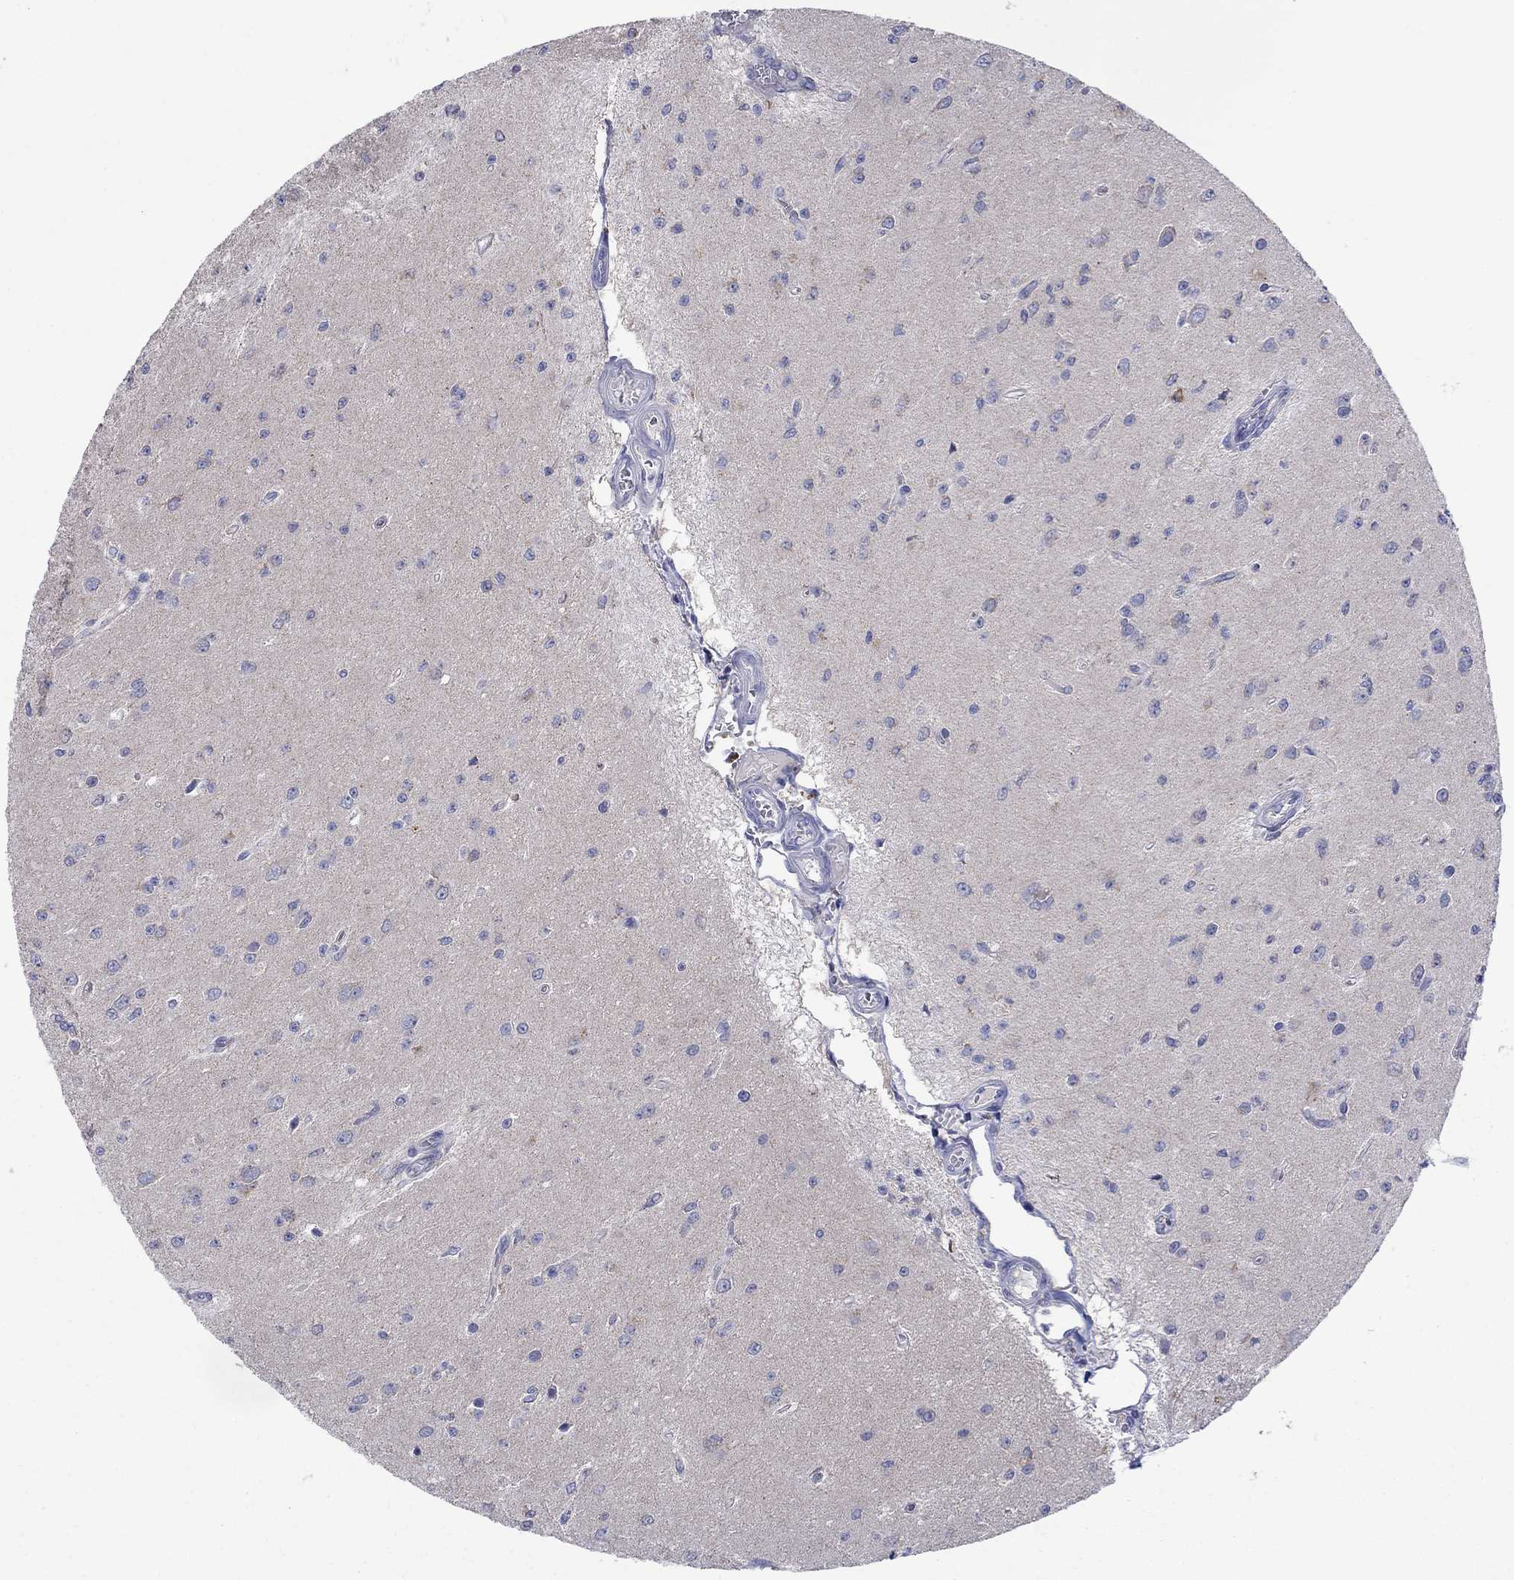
{"staining": {"intensity": "negative", "quantity": "none", "location": "none"}, "tissue": "glioma", "cell_type": "Tumor cells", "image_type": "cancer", "snomed": [{"axis": "morphology", "description": "Glioma, malignant, Low grade"}, {"axis": "topography", "description": "Brain"}], "caption": "Photomicrograph shows no protein staining in tumor cells of low-grade glioma (malignant) tissue.", "gene": "CLVS1", "patient": {"sex": "female", "age": 45}}